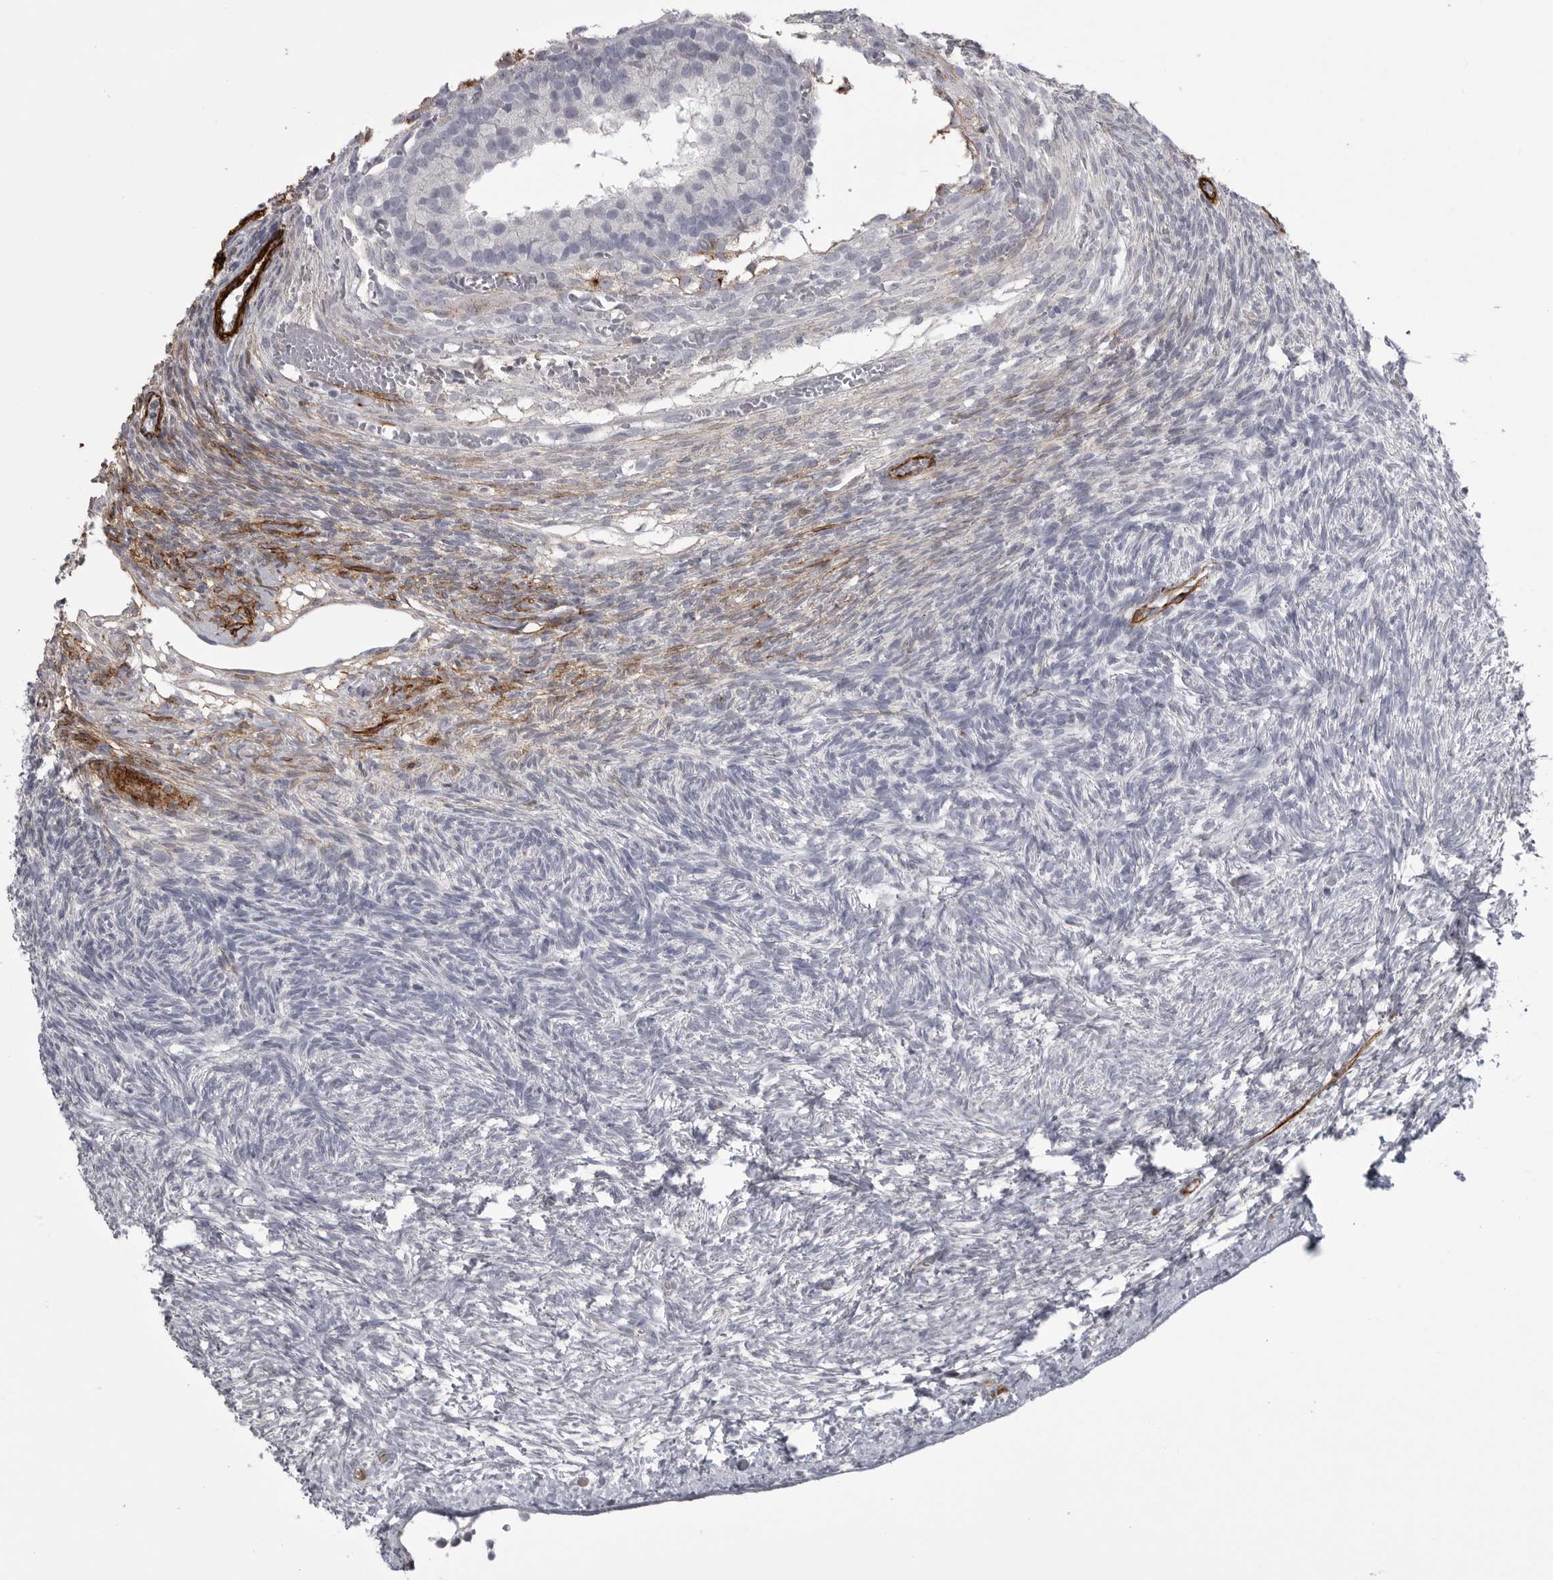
{"staining": {"intensity": "negative", "quantity": "none", "location": "none"}, "tissue": "ovary", "cell_type": "Follicle cells", "image_type": "normal", "snomed": [{"axis": "morphology", "description": "Normal tissue, NOS"}, {"axis": "topography", "description": "Ovary"}], "caption": "The photomicrograph shows no staining of follicle cells in normal ovary.", "gene": "AOC3", "patient": {"sex": "female", "age": 34}}